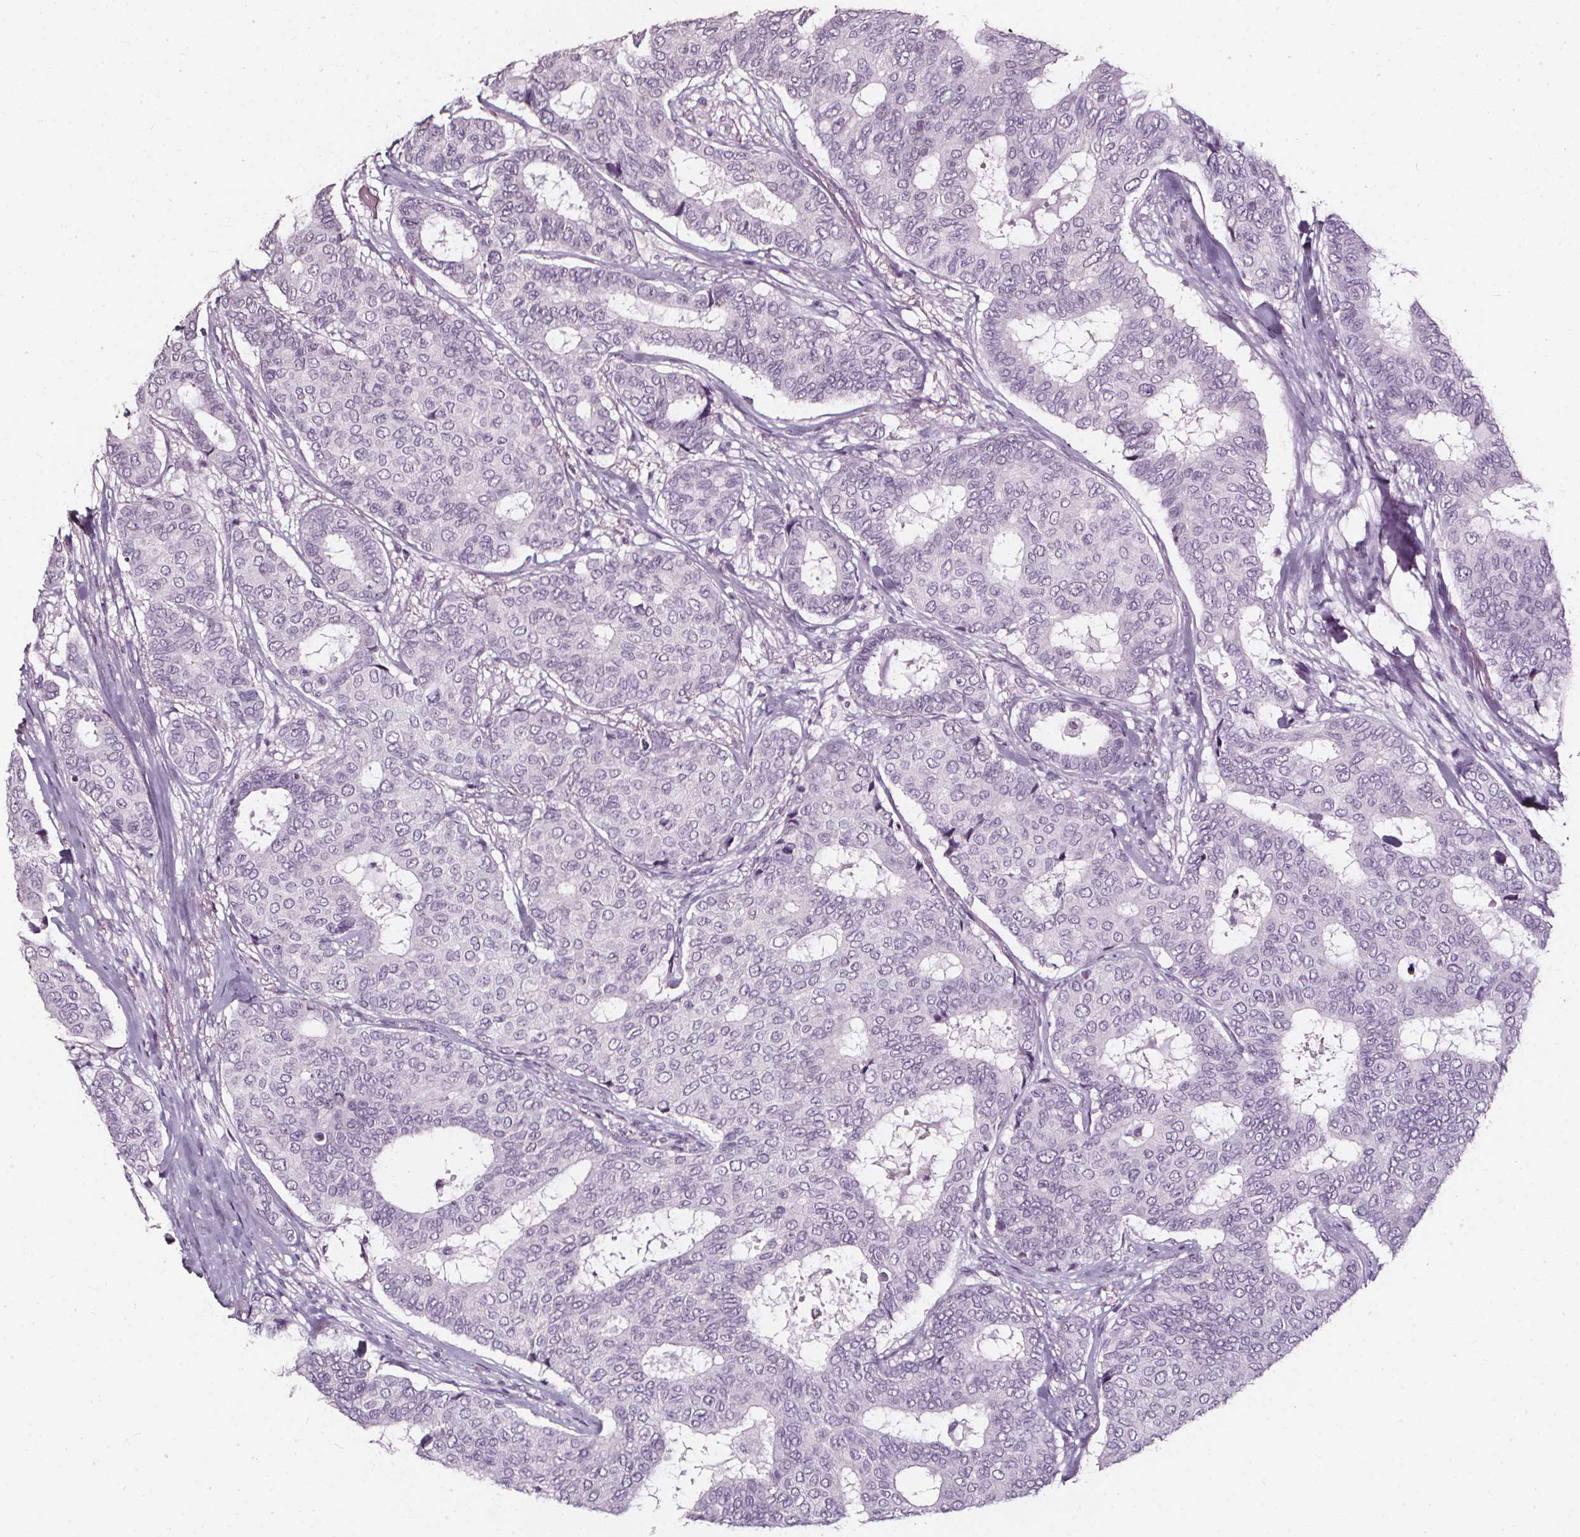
{"staining": {"intensity": "negative", "quantity": "none", "location": "none"}, "tissue": "breast cancer", "cell_type": "Tumor cells", "image_type": "cancer", "snomed": [{"axis": "morphology", "description": "Duct carcinoma"}, {"axis": "topography", "description": "Breast"}], "caption": "Immunohistochemical staining of human breast invasive ductal carcinoma exhibits no significant staining in tumor cells. Nuclei are stained in blue.", "gene": "DEFA5", "patient": {"sex": "female", "age": 75}}